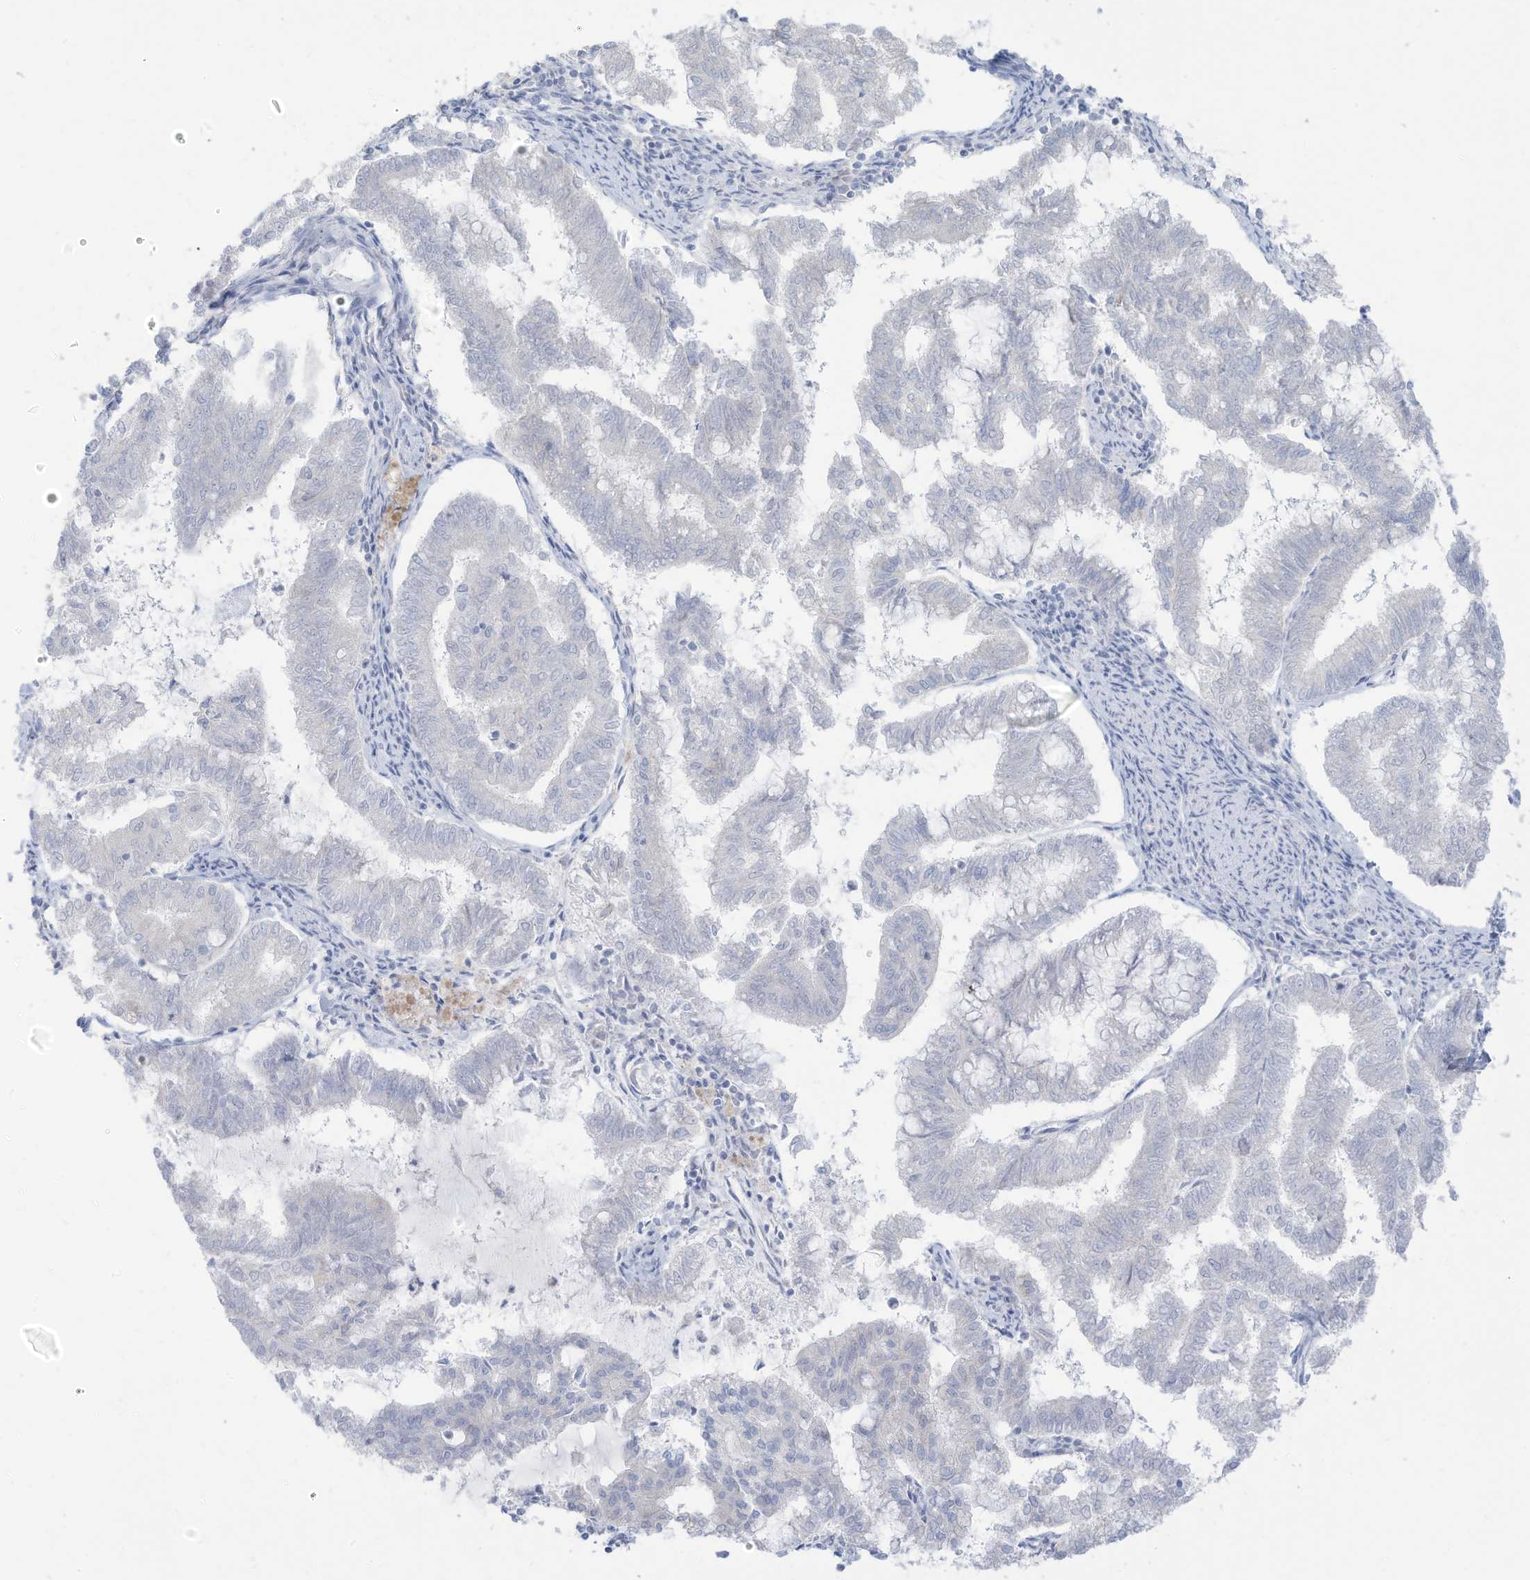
{"staining": {"intensity": "negative", "quantity": "none", "location": "none"}, "tissue": "endometrial cancer", "cell_type": "Tumor cells", "image_type": "cancer", "snomed": [{"axis": "morphology", "description": "Adenocarcinoma, NOS"}, {"axis": "topography", "description": "Endometrium"}], "caption": "Immunohistochemistry photomicrograph of adenocarcinoma (endometrial) stained for a protein (brown), which shows no positivity in tumor cells.", "gene": "OGT", "patient": {"sex": "female", "age": 79}}